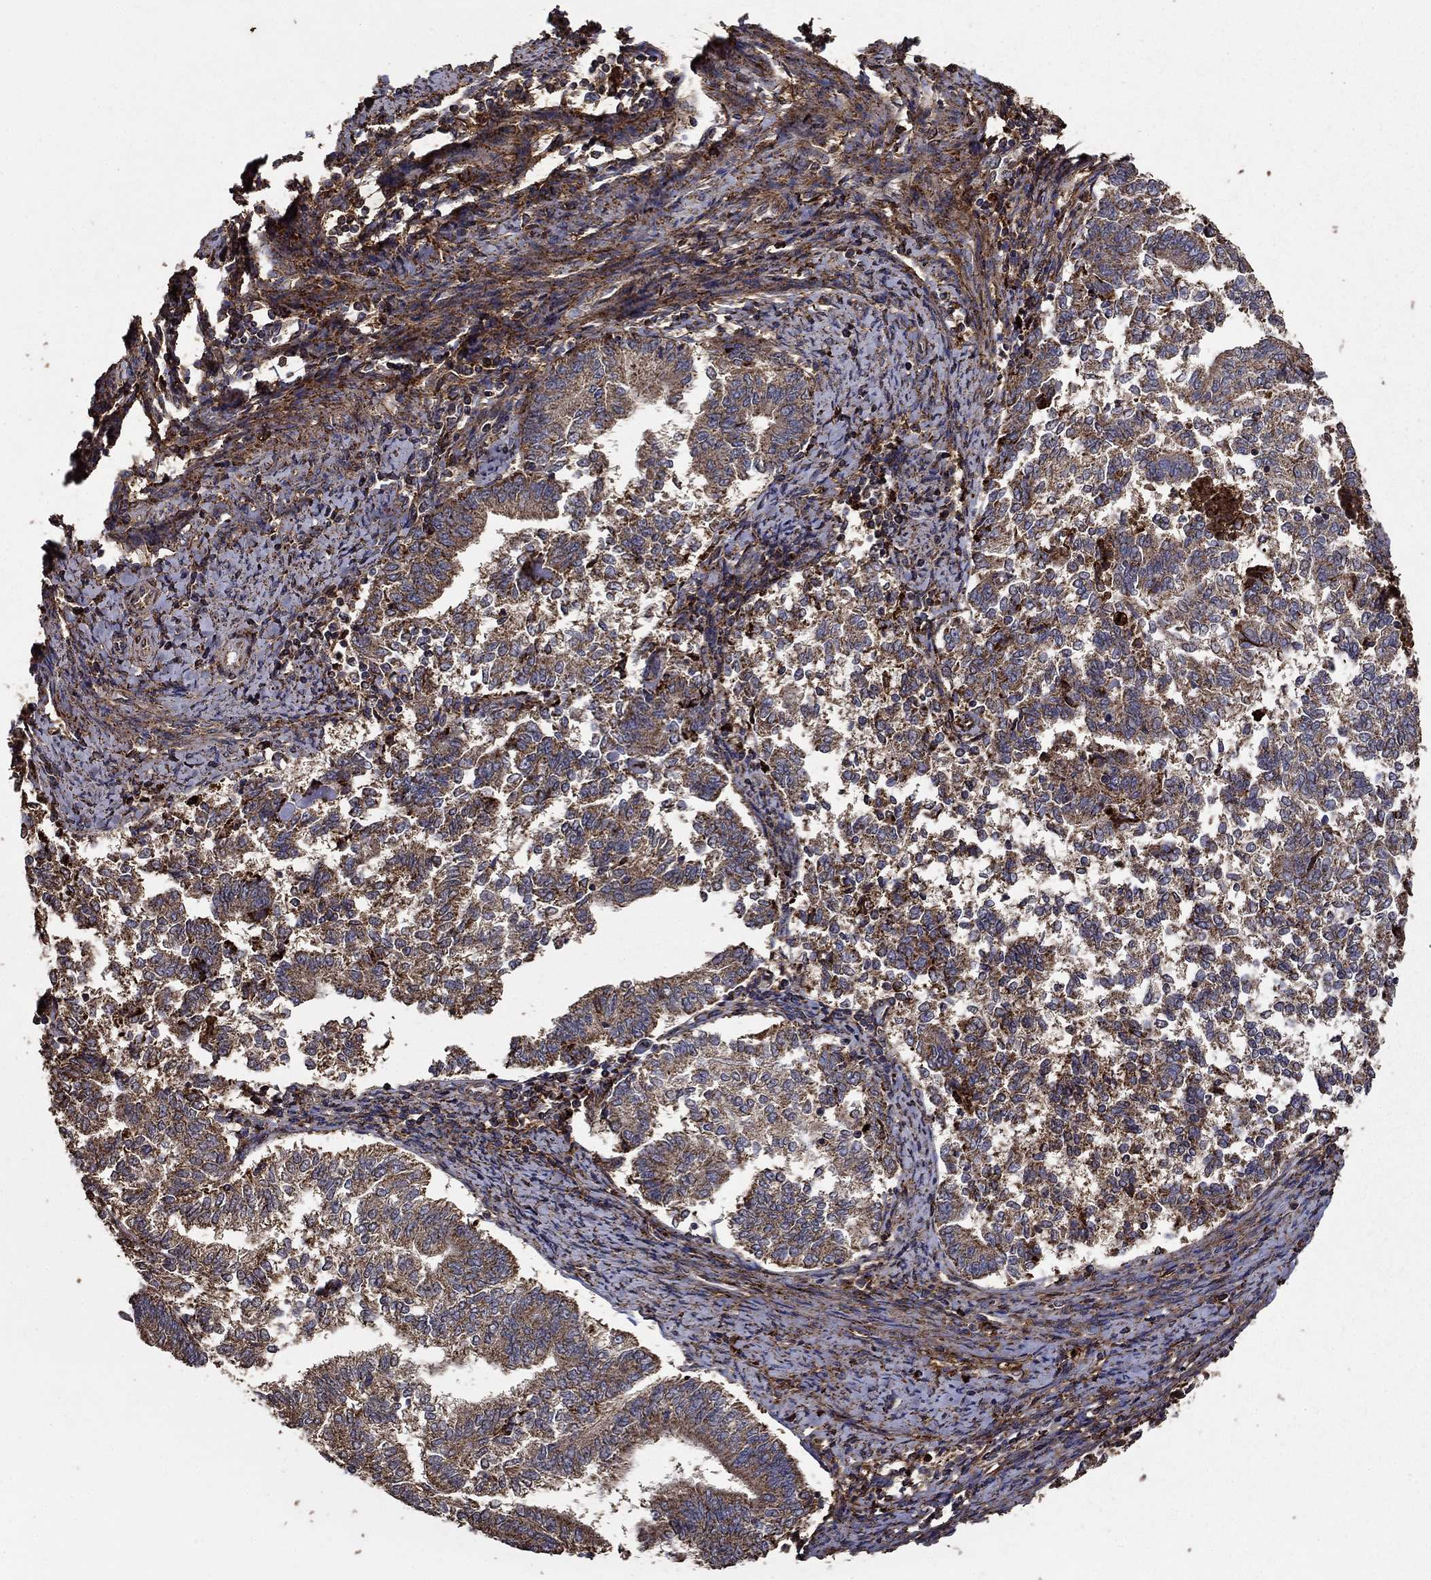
{"staining": {"intensity": "strong", "quantity": ">75%", "location": "cytoplasmic/membranous"}, "tissue": "endometrial cancer", "cell_type": "Tumor cells", "image_type": "cancer", "snomed": [{"axis": "morphology", "description": "Adenocarcinoma, NOS"}, {"axis": "topography", "description": "Endometrium"}], "caption": "DAB immunohistochemical staining of human adenocarcinoma (endometrial) reveals strong cytoplasmic/membranous protein positivity in about >75% of tumor cells.", "gene": "IFRD1", "patient": {"sex": "female", "age": 65}}